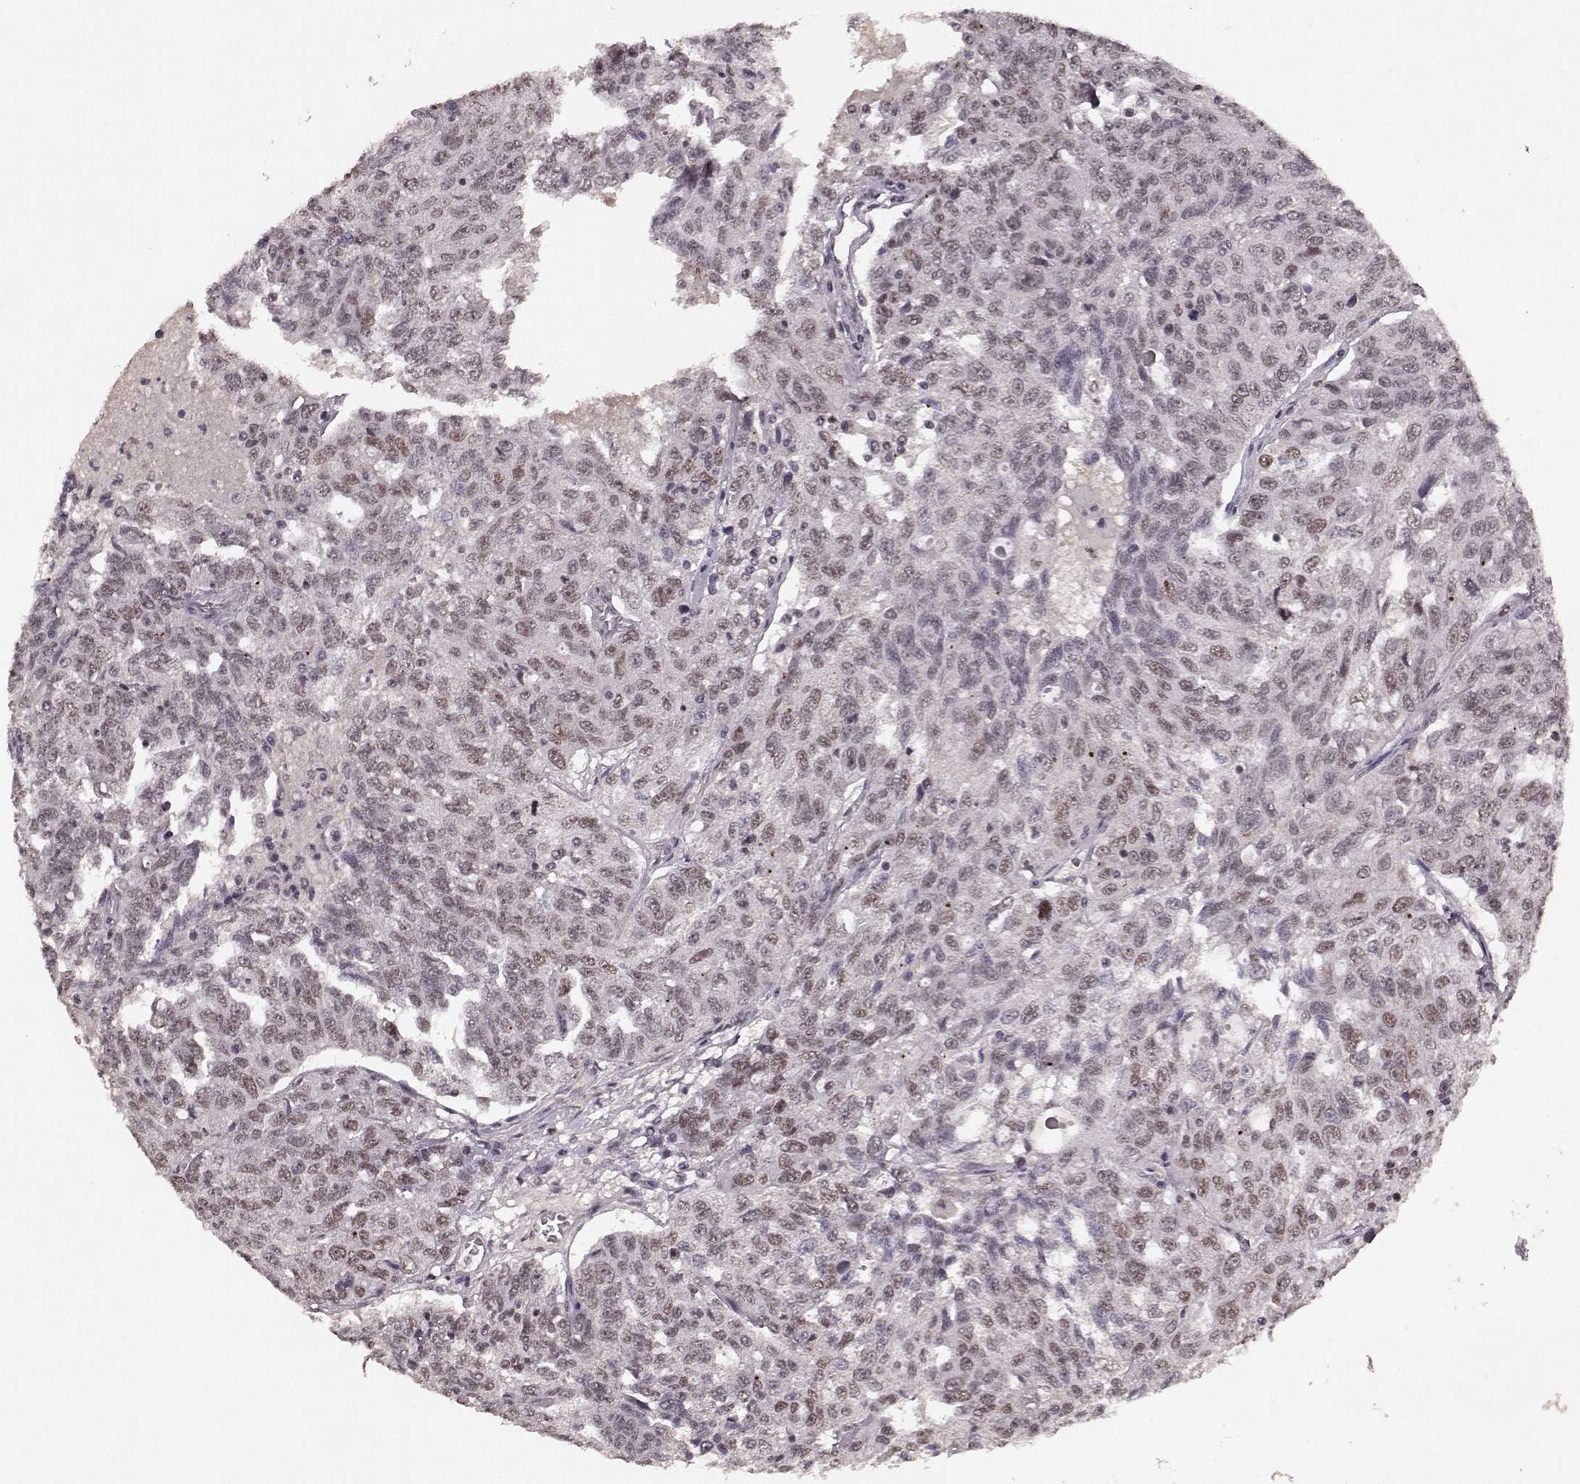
{"staining": {"intensity": "weak", "quantity": ">75%", "location": "nuclear"}, "tissue": "ovarian cancer", "cell_type": "Tumor cells", "image_type": "cancer", "snomed": [{"axis": "morphology", "description": "Cystadenocarcinoma, serous, NOS"}, {"axis": "topography", "description": "Ovary"}], "caption": "Tumor cells exhibit low levels of weak nuclear staining in approximately >75% of cells in ovarian cancer.", "gene": "RRAGD", "patient": {"sex": "female", "age": 71}}